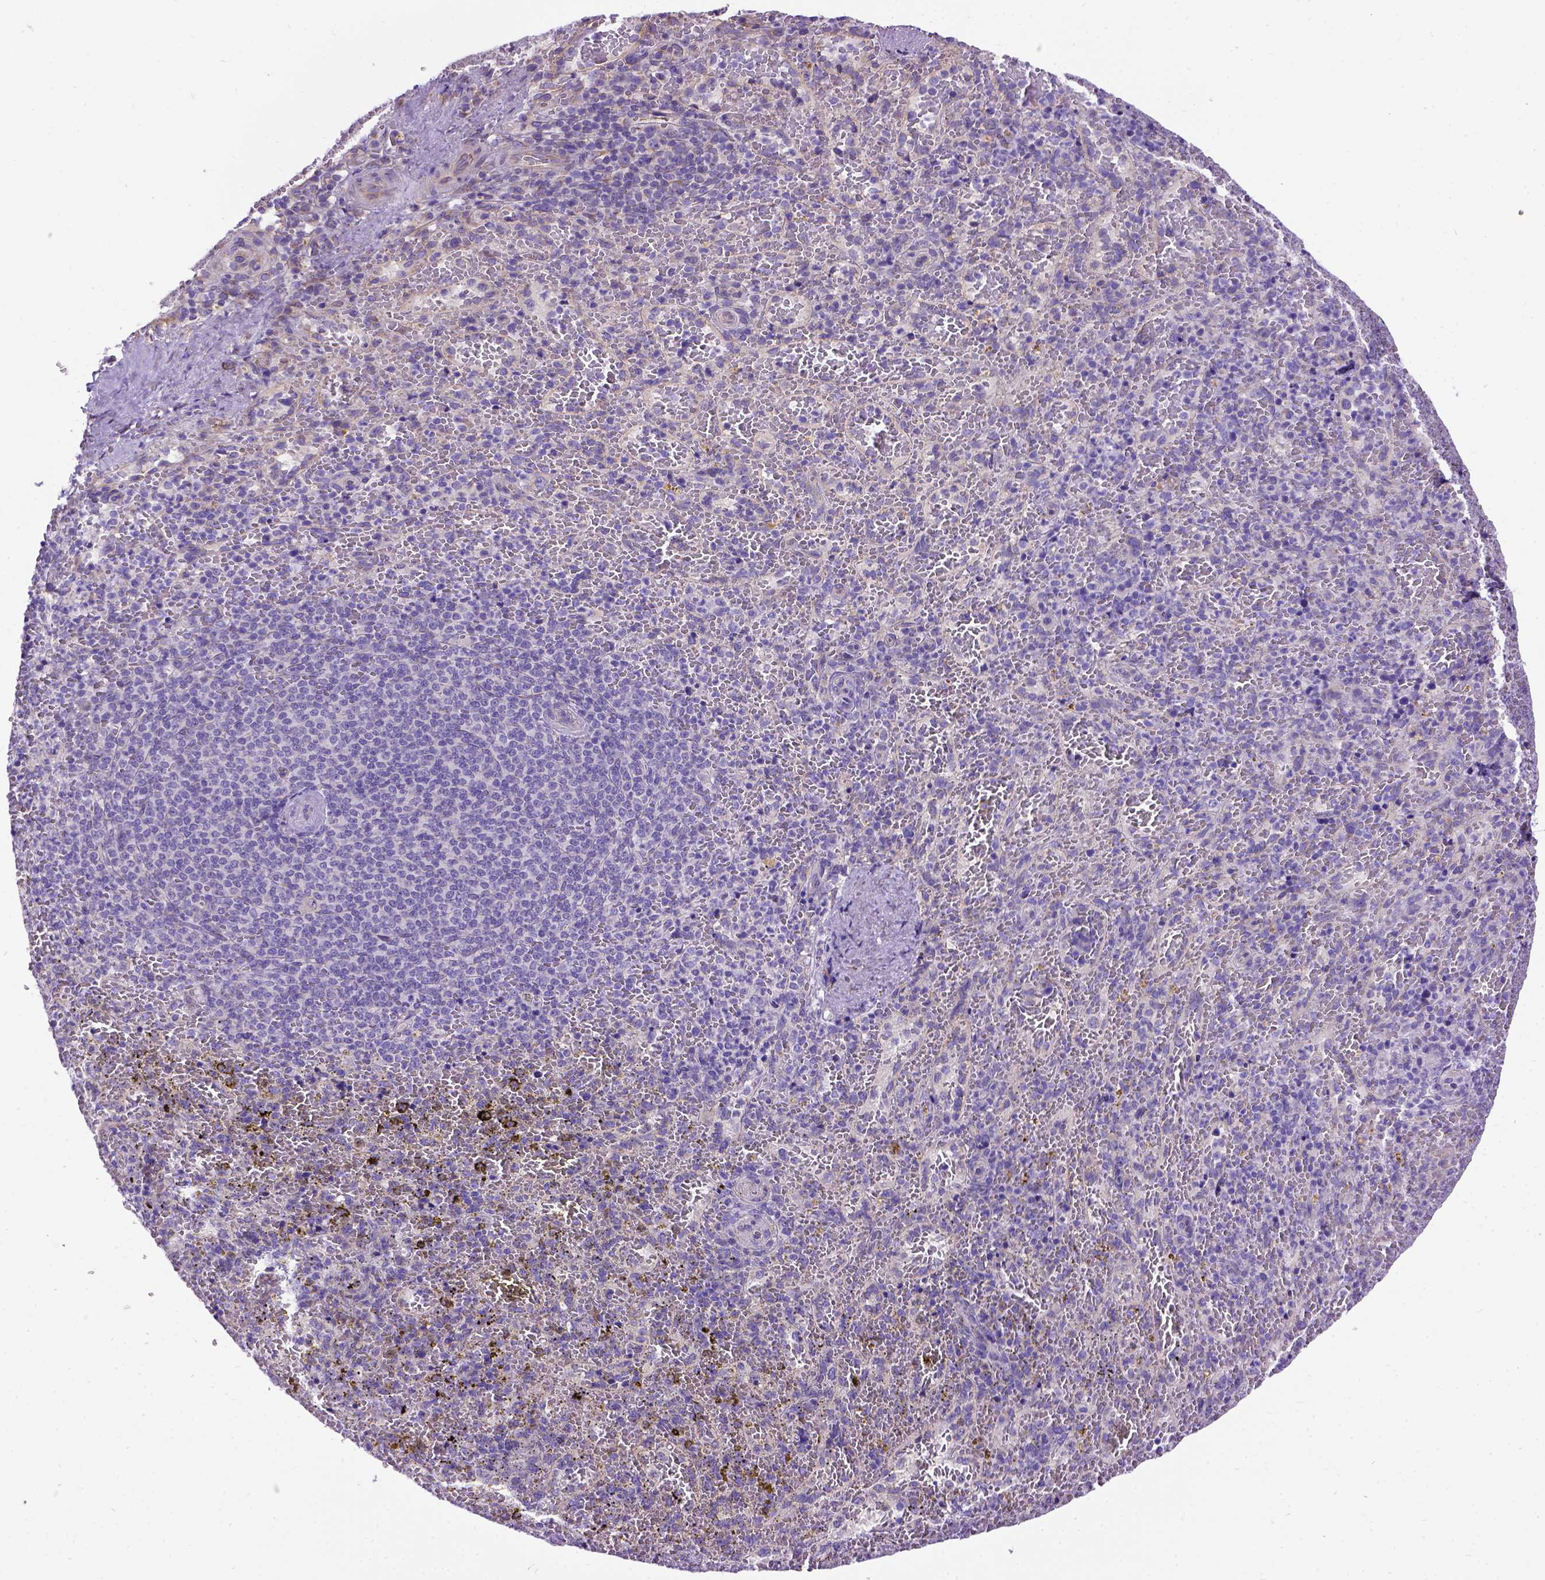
{"staining": {"intensity": "negative", "quantity": "none", "location": "none"}, "tissue": "spleen", "cell_type": "Cells in red pulp", "image_type": "normal", "snomed": [{"axis": "morphology", "description": "Normal tissue, NOS"}, {"axis": "topography", "description": "Spleen"}], "caption": "The image displays no significant positivity in cells in red pulp of spleen. (DAB IHC with hematoxylin counter stain).", "gene": "CFAP54", "patient": {"sex": "female", "age": 50}}